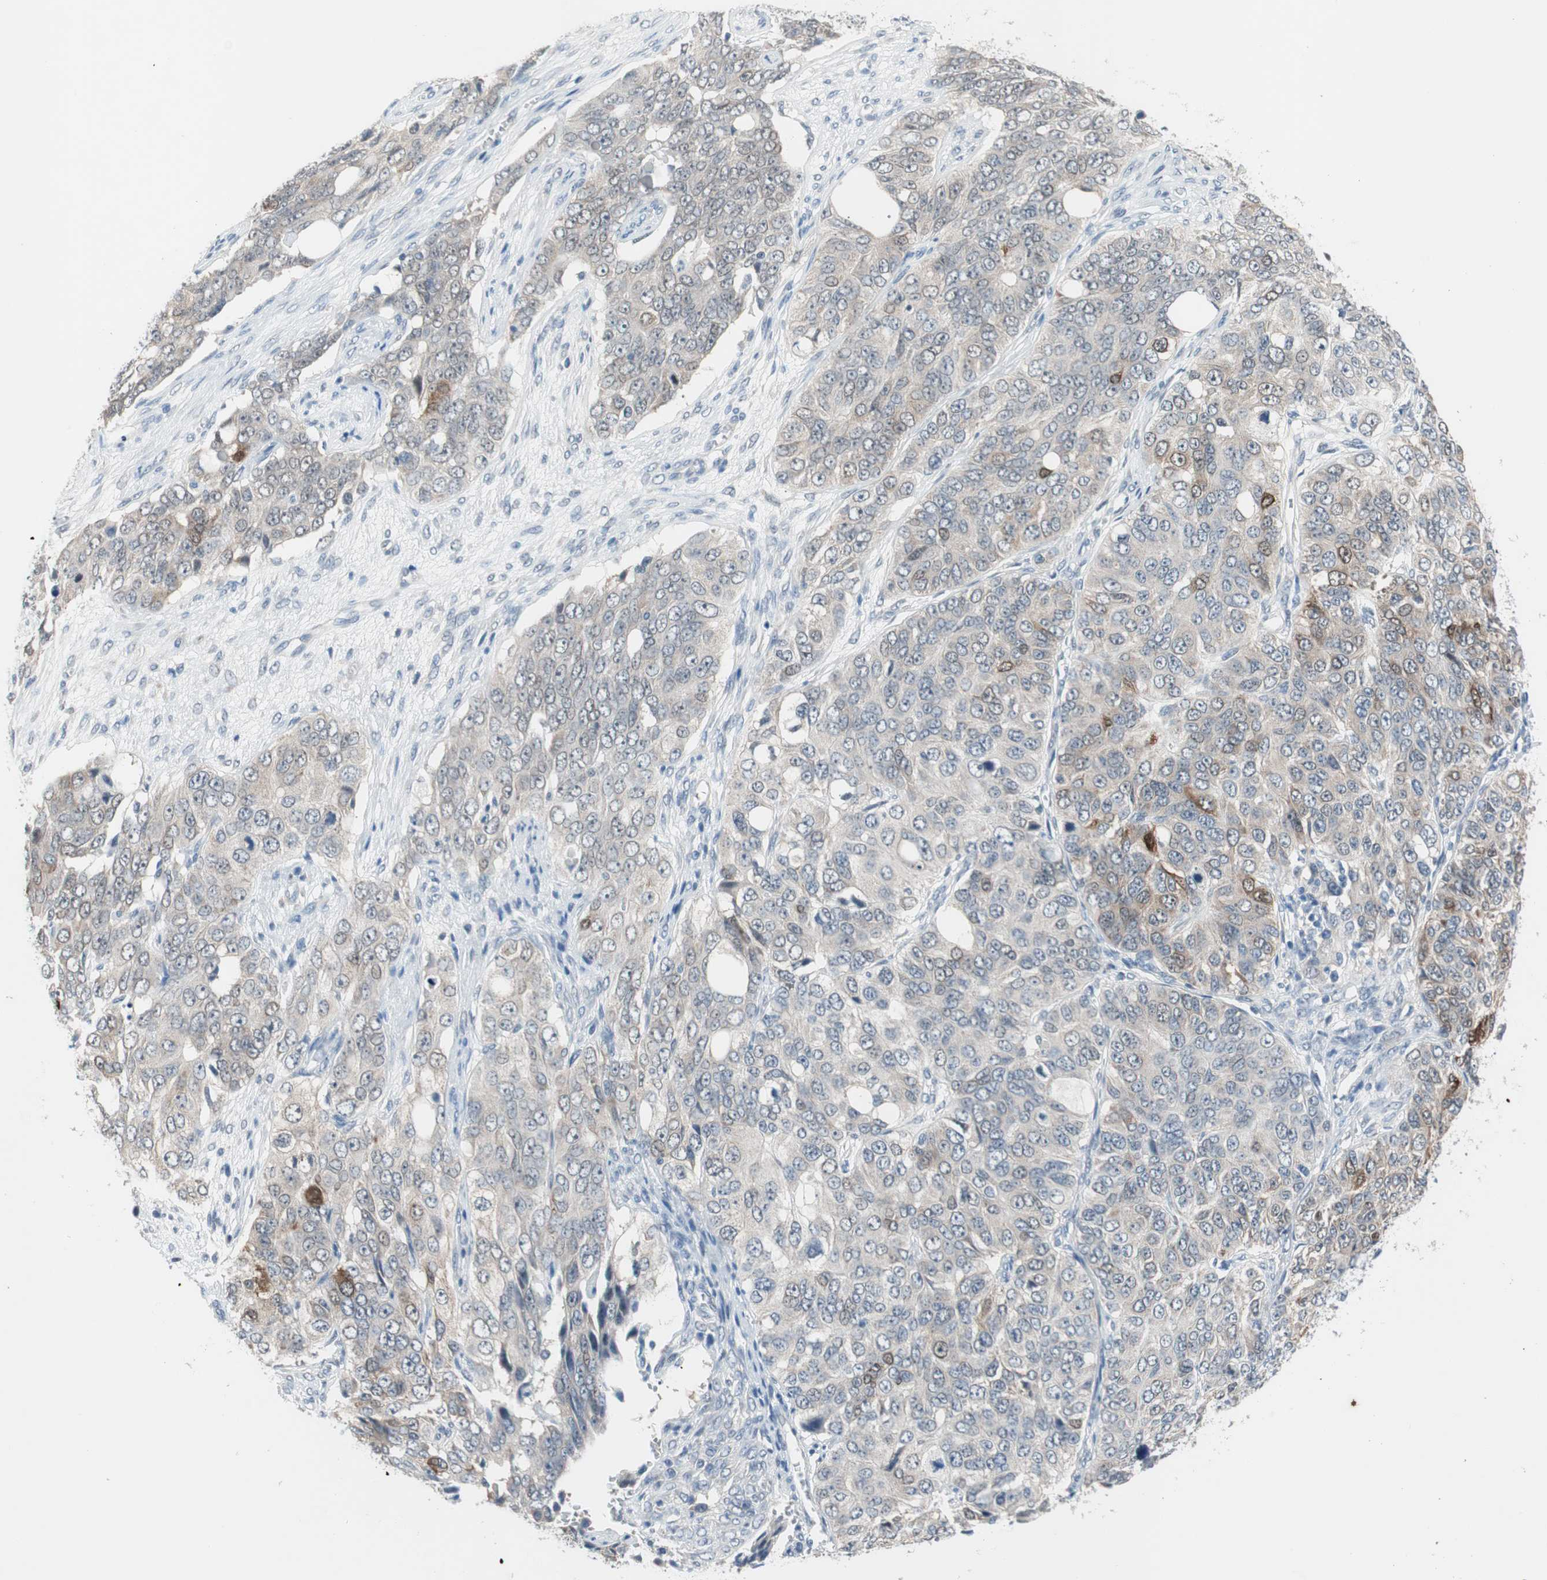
{"staining": {"intensity": "moderate", "quantity": "<25%", "location": "cytoplasmic/membranous"}, "tissue": "ovarian cancer", "cell_type": "Tumor cells", "image_type": "cancer", "snomed": [{"axis": "morphology", "description": "Carcinoma, endometroid"}, {"axis": "topography", "description": "Ovary"}], "caption": "Immunohistochemistry (IHC) of endometroid carcinoma (ovarian) demonstrates low levels of moderate cytoplasmic/membranous staining in about <25% of tumor cells.", "gene": "GRHL1", "patient": {"sex": "female", "age": 51}}